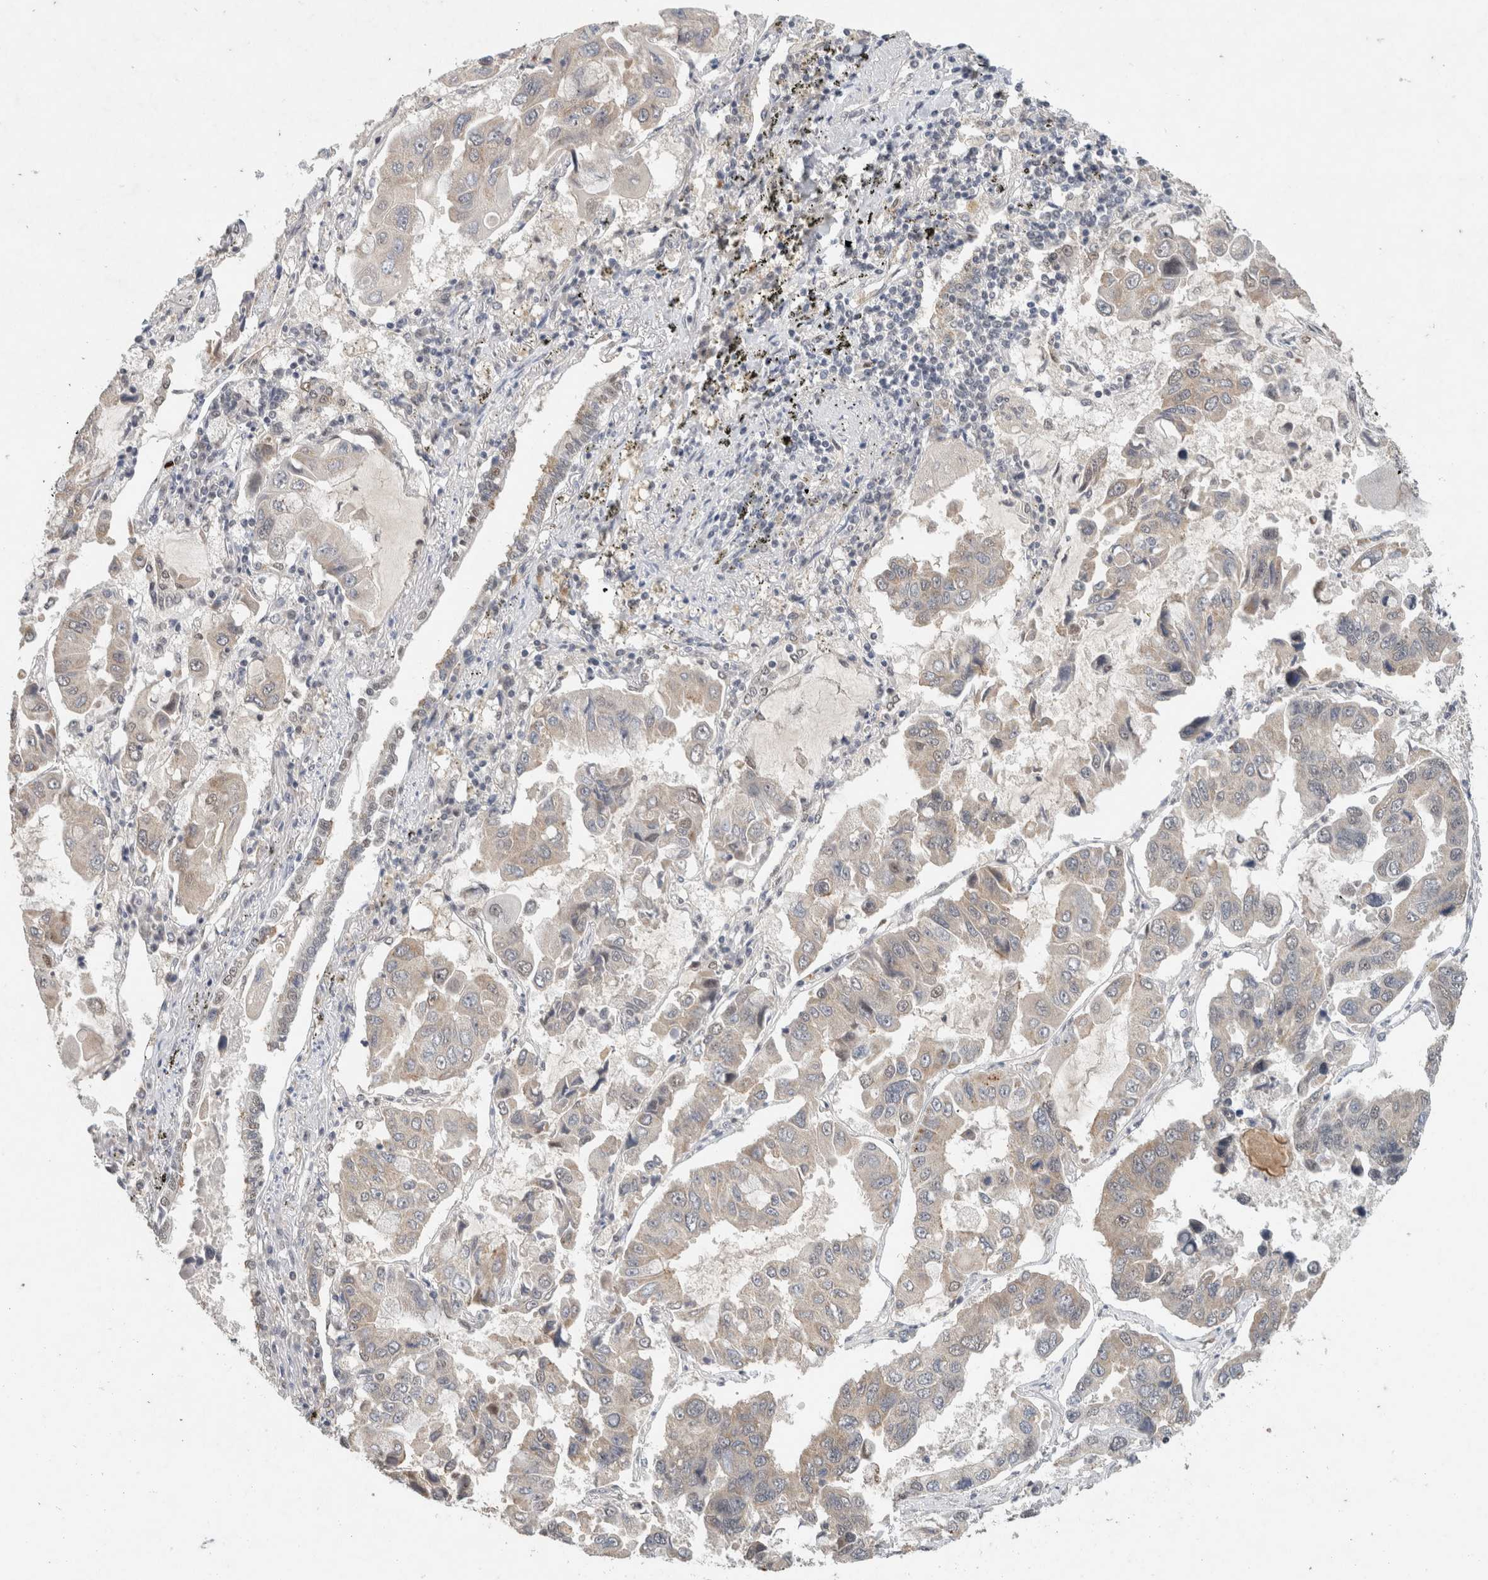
{"staining": {"intensity": "negative", "quantity": "none", "location": "none"}, "tissue": "lung cancer", "cell_type": "Tumor cells", "image_type": "cancer", "snomed": [{"axis": "morphology", "description": "Adenocarcinoma, NOS"}, {"axis": "topography", "description": "Lung"}], "caption": "DAB immunohistochemical staining of human adenocarcinoma (lung) shows no significant expression in tumor cells.", "gene": "DDX42", "patient": {"sex": "male", "age": 64}}